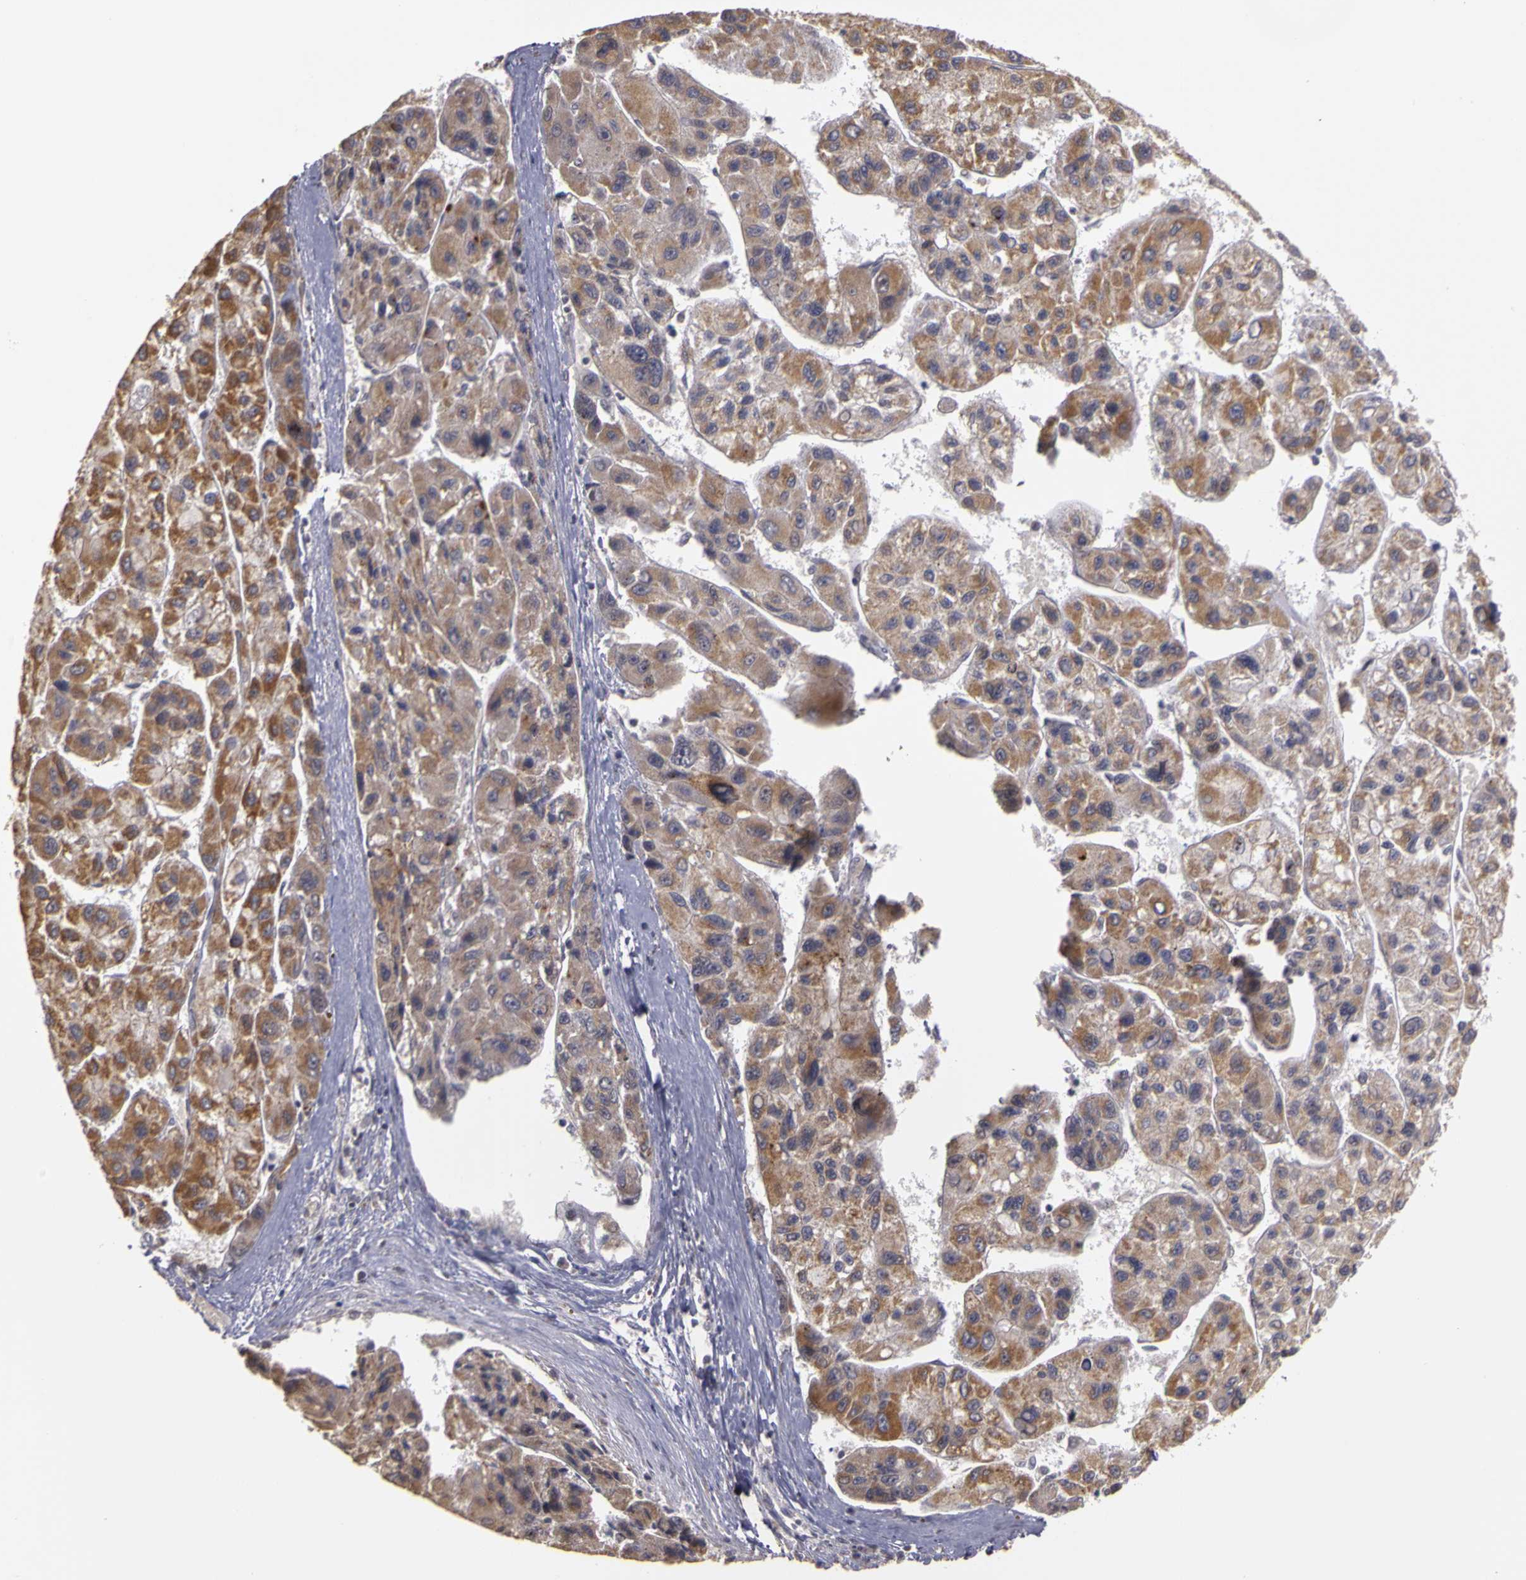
{"staining": {"intensity": "moderate", "quantity": ">75%", "location": "cytoplasmic/membranous"}, "tissue": "liver cancer", "cell_type": "Tumor cells", "image_type": "cancer", "snomed": [{"axis": "morphology", "description": "Carcinoma, Hepatocellular, NOS"}, {"axis": "topography", "description": "Liver"}], "caption": "Human hepatocellular carcinoma (liver) stained with a protein marker displays moderate staining in tumor cells.", "gene": "FRMD7", "patient": {"sex": "male", "age": 64}}